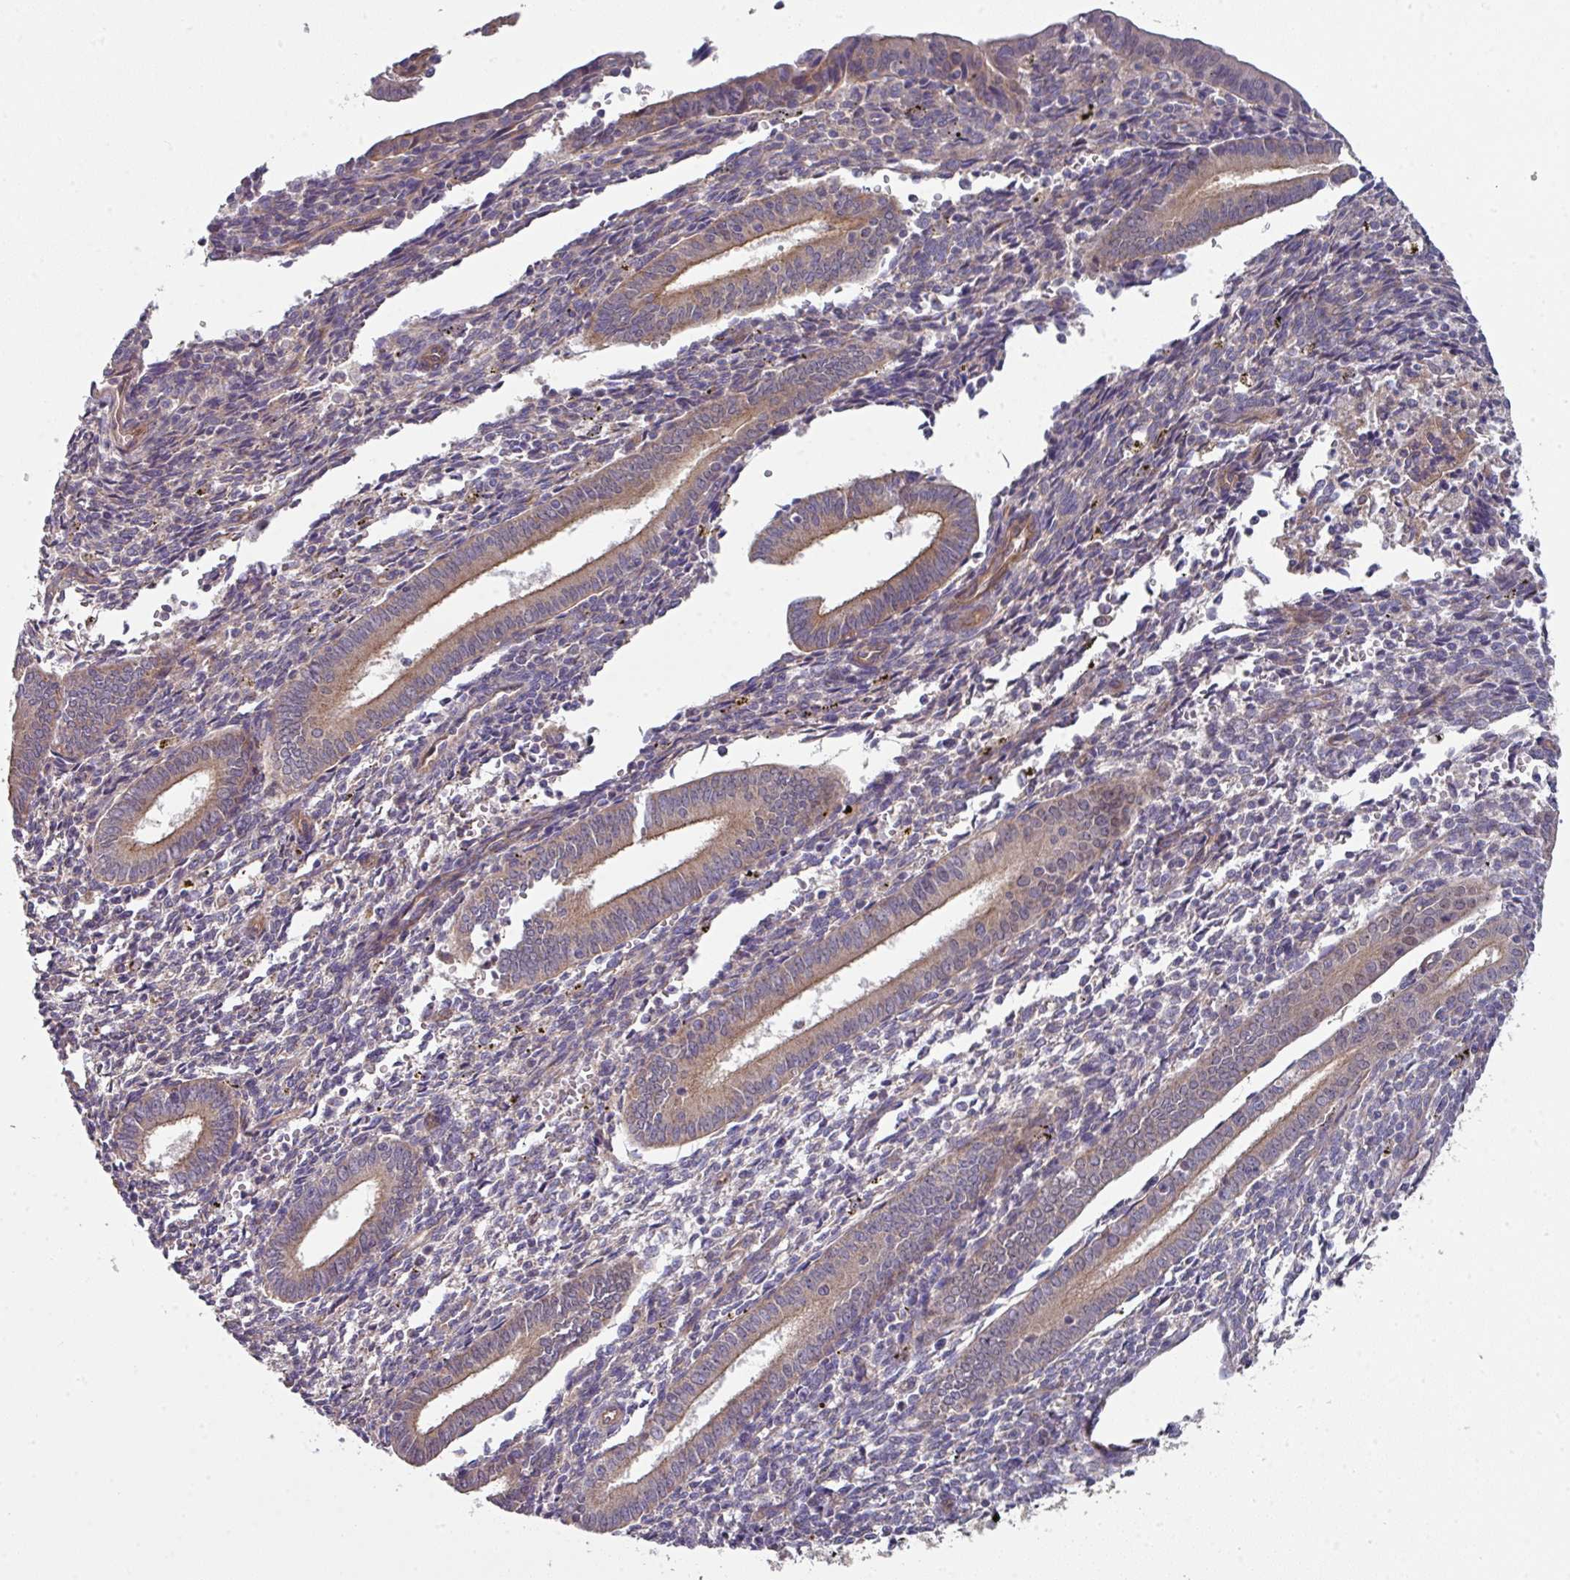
{"staining": {"intensity": "negative", "quantity": "none", "location": "none"}, "tissue": "endometrium", "cell_type": "Cells in endometrial stroma", "image_type": "normal", "snomed": [{"axis": "morphology", "description": "Normal tissue, NOS"}, {"axis": "topography", "description": "Endometrium"}], "caption": "Endometrium stained for a protein using immunohistochemistry (IHC) demonstrates no positivity cells in endometrial stroma.", "gene": "DCAF12L1", "patient": {"sex": "female", "age": 41}}